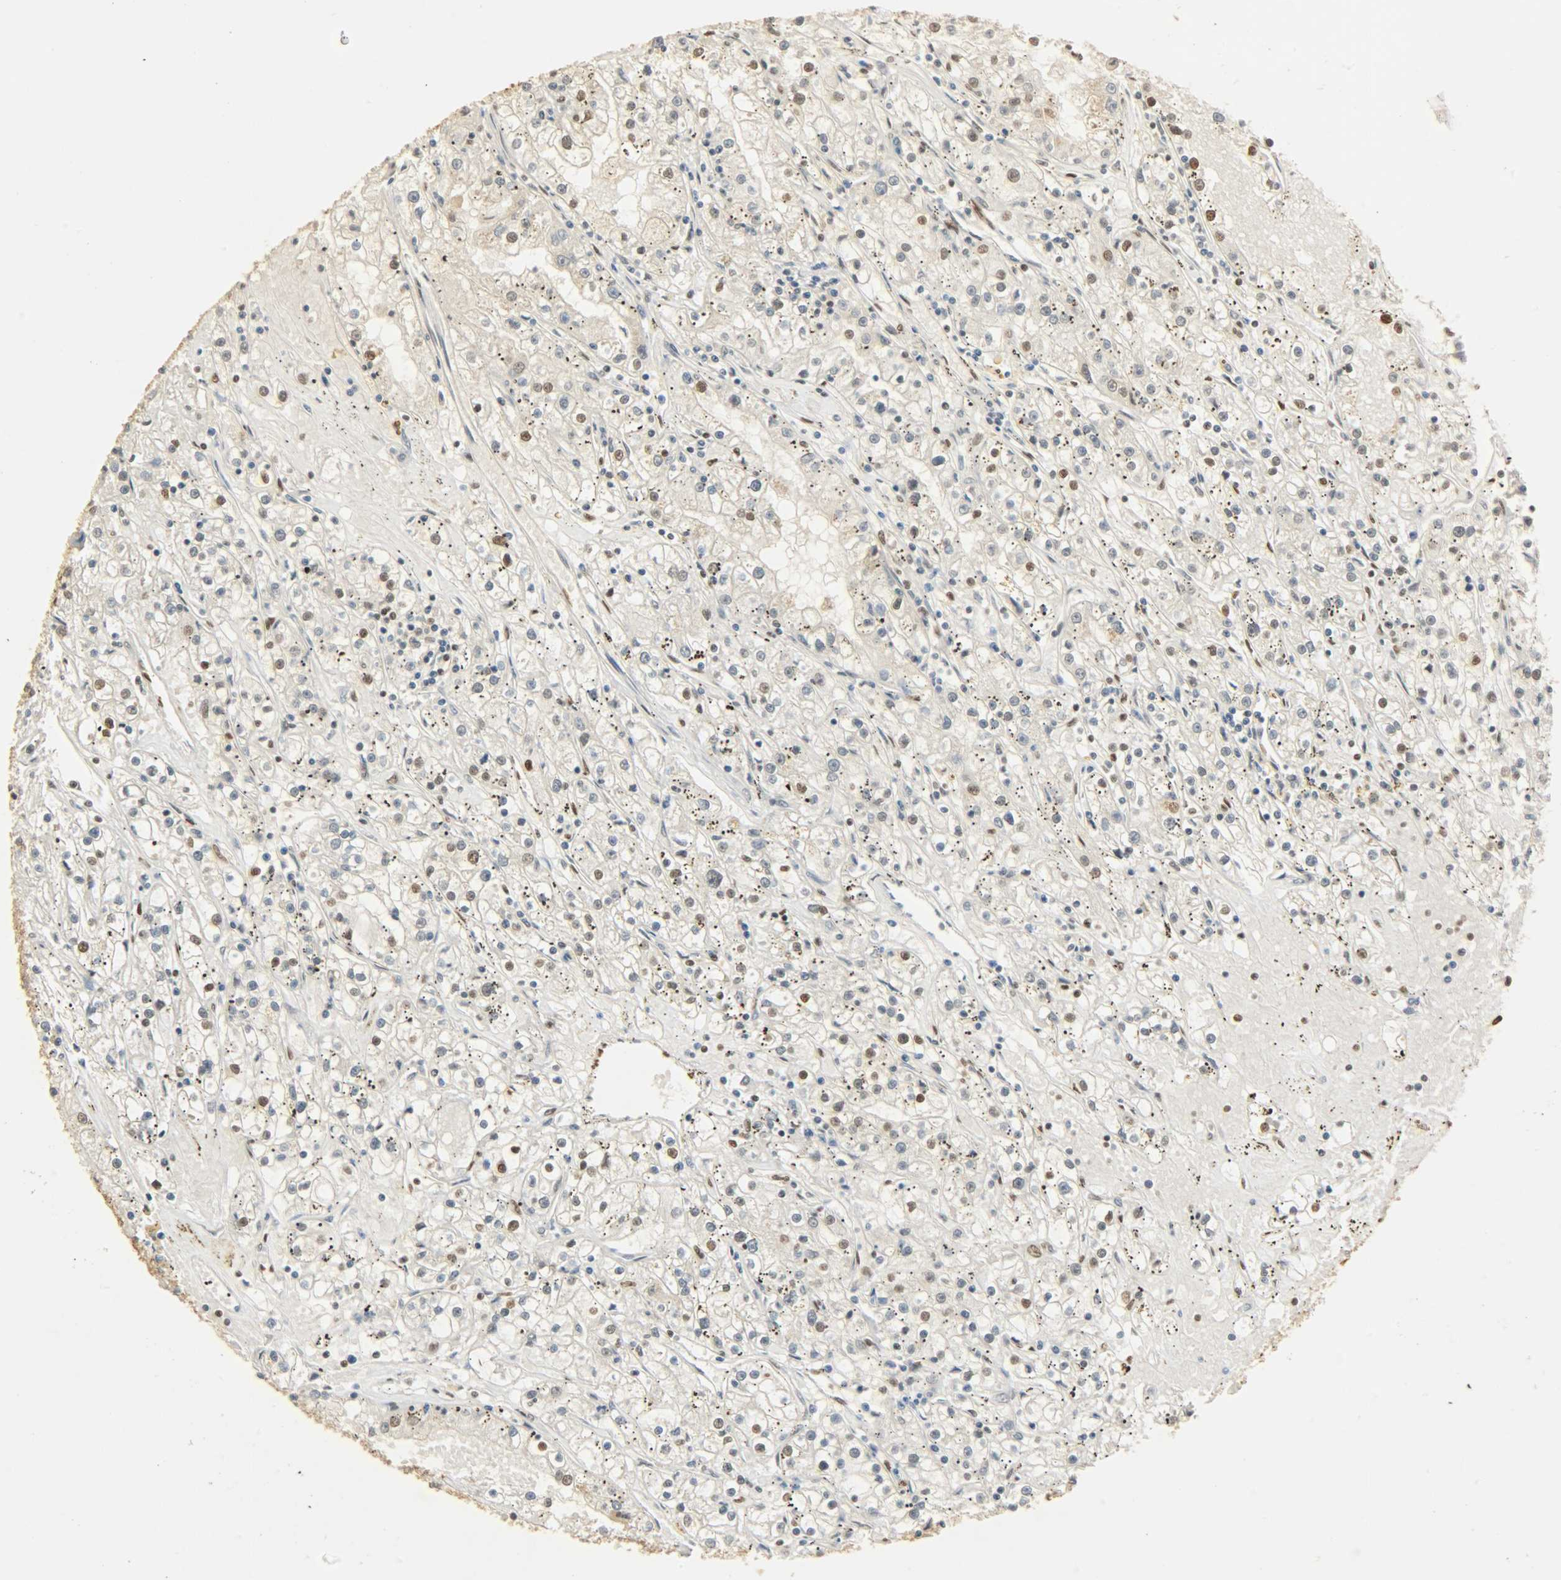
{"staining": {"intensity": "moderate", "quantity": "25%-75%", "location": "nuclear"}, "tissue": "renal cancer", "cell_type": "Tumor cells", "image_type": "cancer", "snomed": [{"axis": "morphology", "description": "Adenocarcinoma, NOS"}, {"axis": "topography", "description": "Kidney"}], "caption": "A medium amount of moderate nuclear positivity is appreciated in about 25%-75% of tumor cells in renal adenocarcinoma tissue.", "gene": "KHDRBS1", "patient": {"sex": "male", "age": 56}}